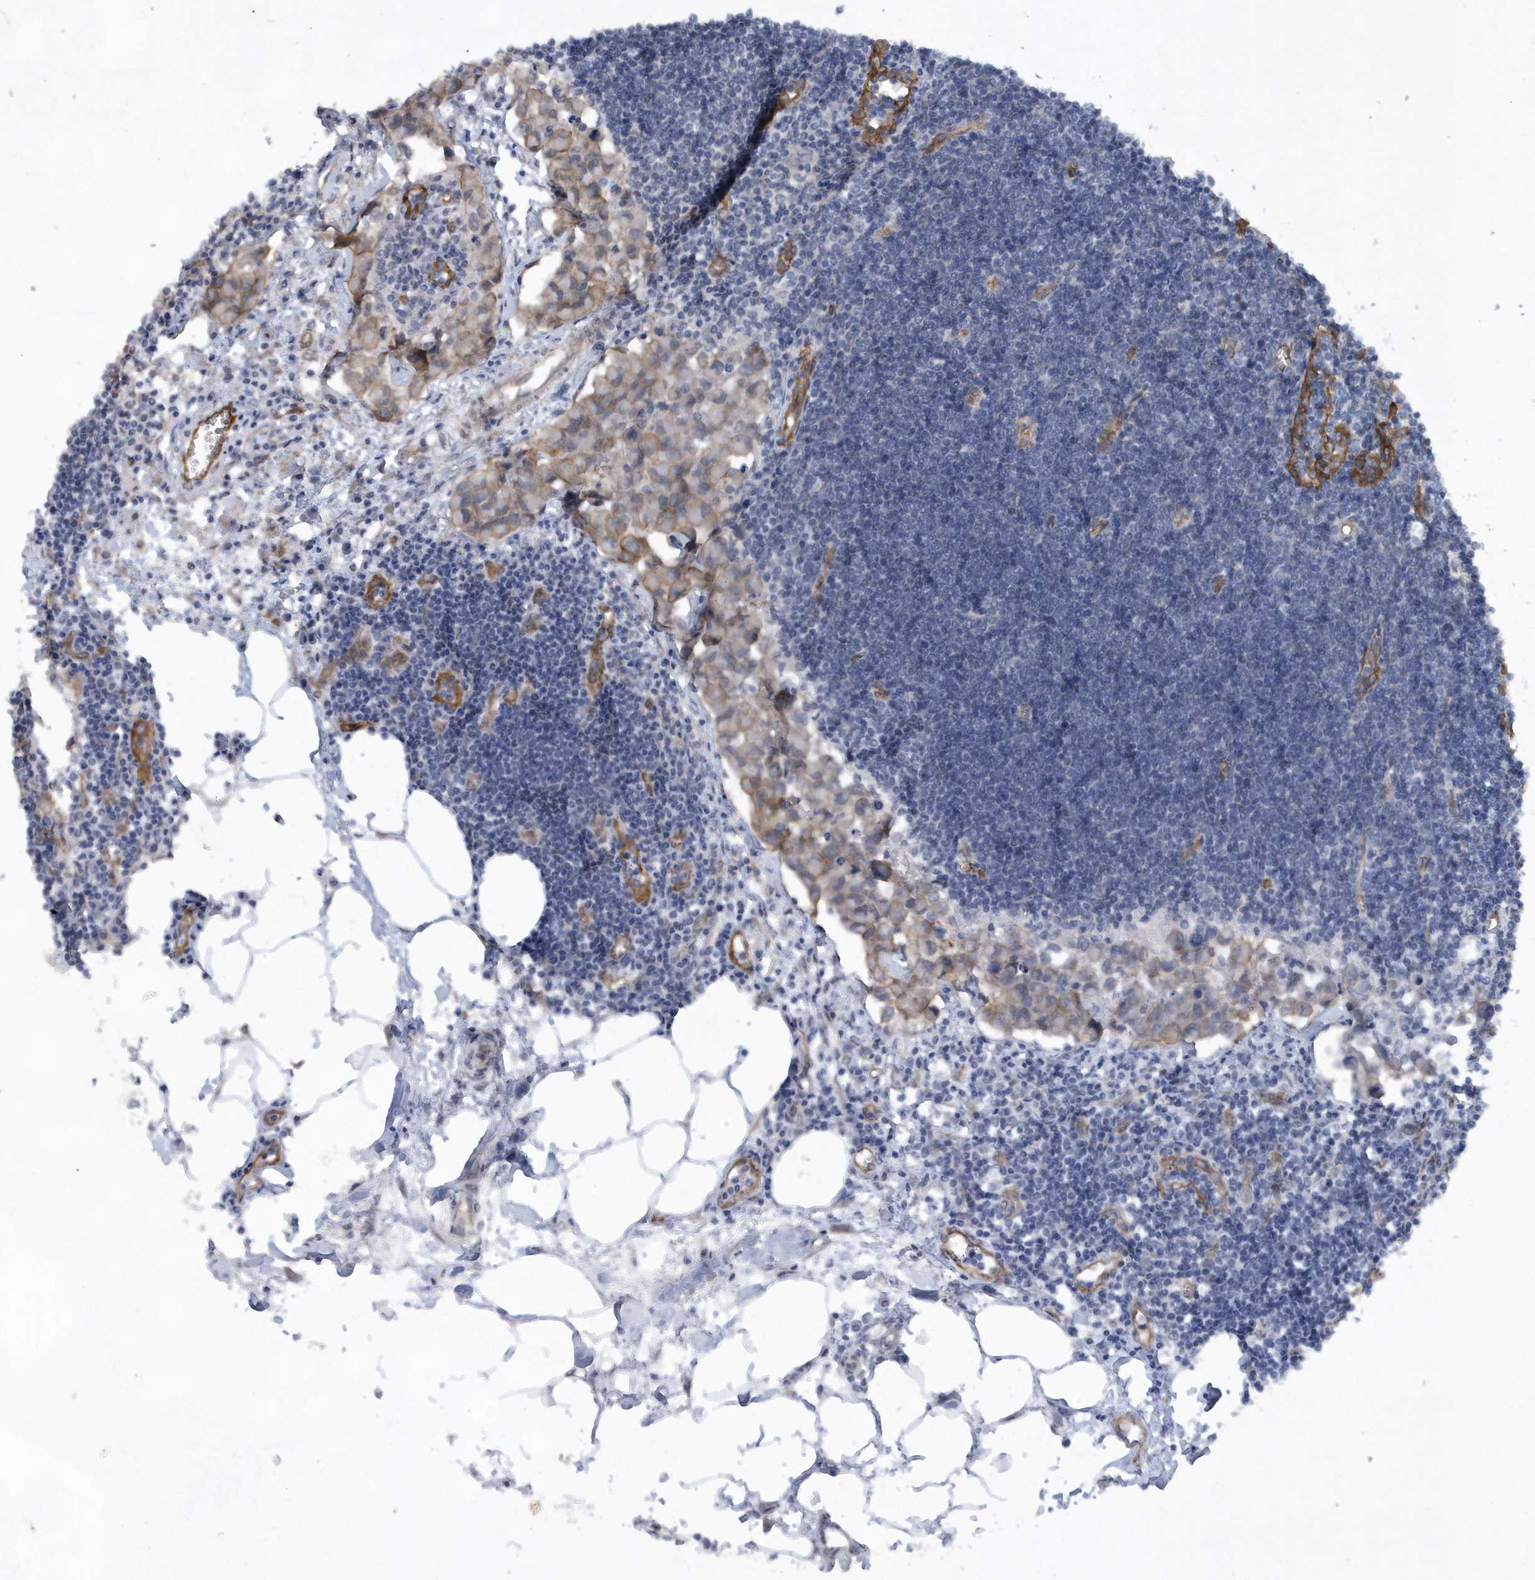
{"staining": {"intensity": "negative", "quantity": "none", "location": "none"}, "tissue": "lymph node", "cell_type": "Germinal center cells", "image_type": "normal", "snomed": [{"axis": "morphology", "description": "Normal tissue, NOS"}, {"axis": "morphology", "description": "Malignant melanoma, Metastatic site"}, {"axis": "topography", "description": "Lymph node"}], "caption": "Benign lymph node was stained to show a protein in brown. There is no significant staining in germinal center cells.", "gene": "RAI14", "patient": {"sex": "male", "age": 41}}